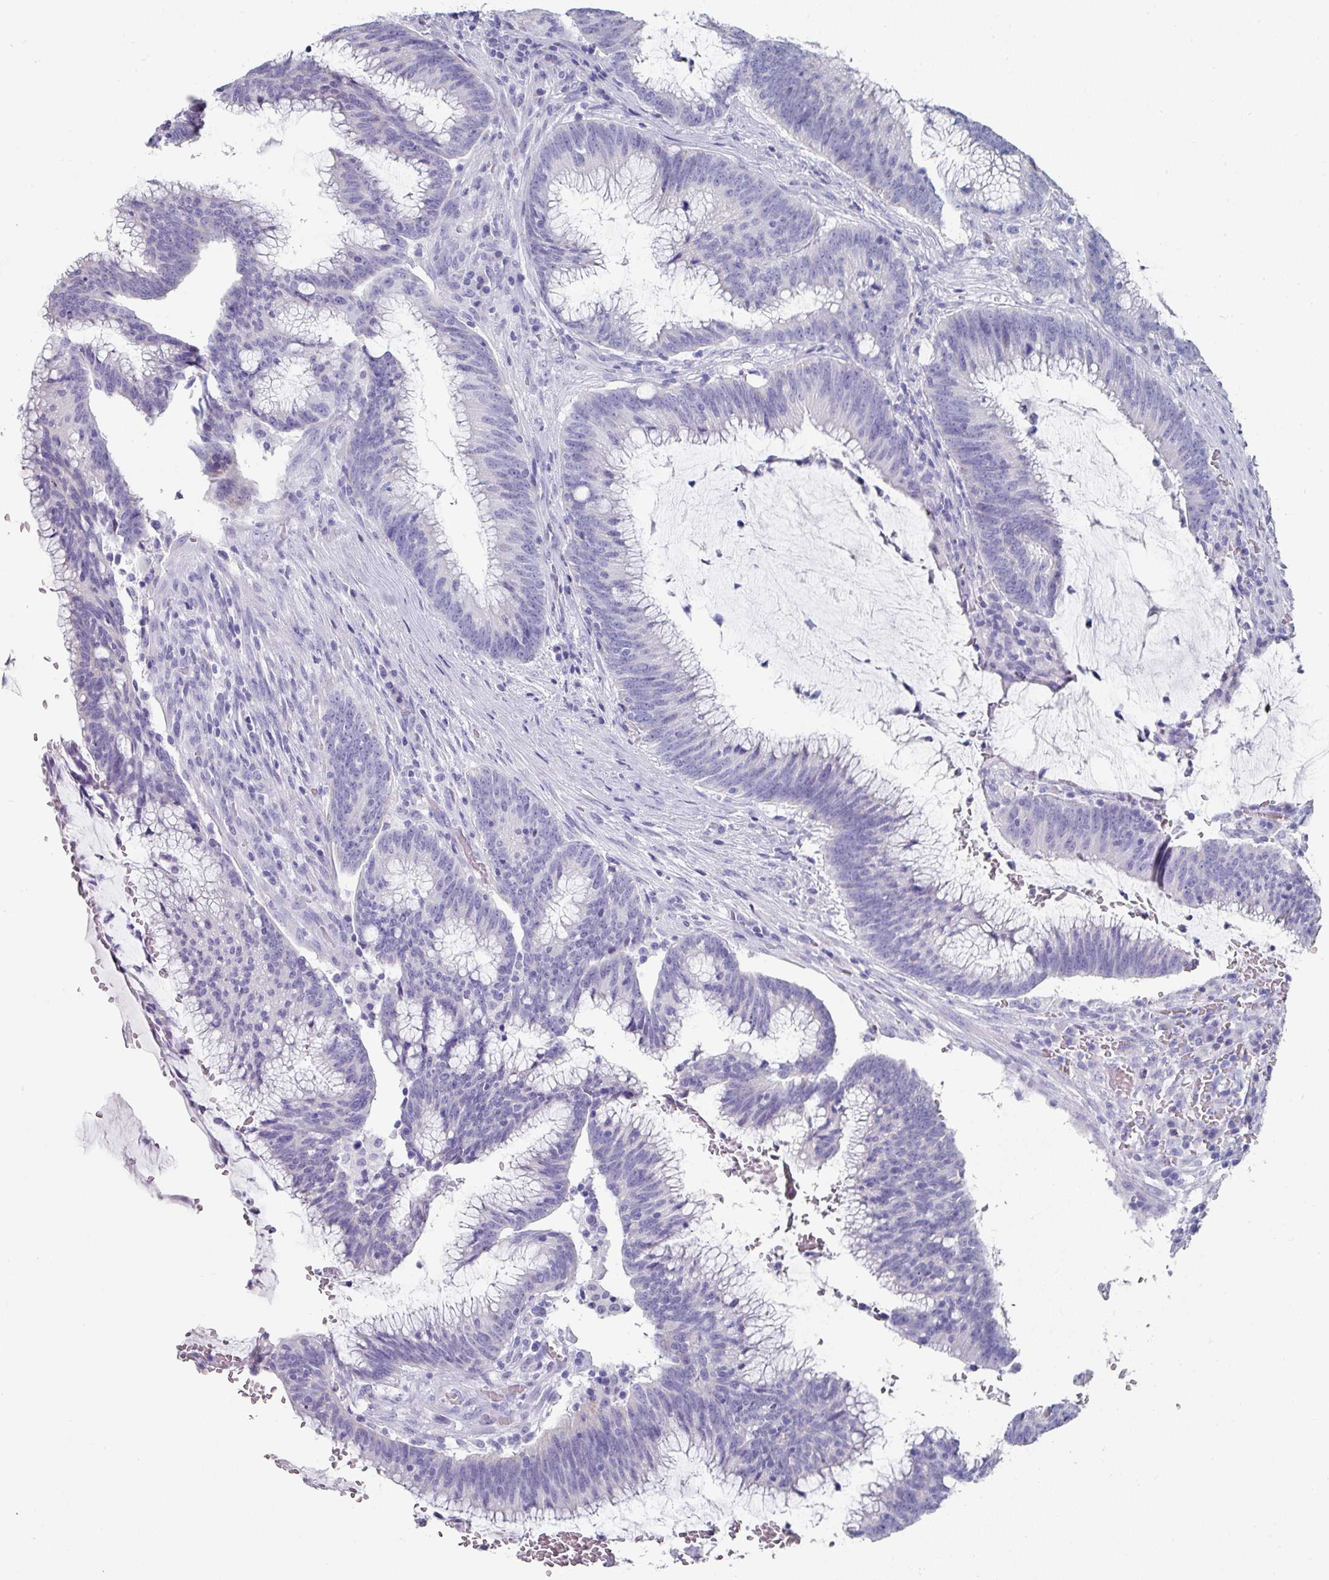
{"staining": {"intensity": "negative", "quantity": "none", "location": "none"}, "tissue": "colorectal cancer", "cell_type": "Tumor cells", "image_type": "cancer", "snomed": [{"axis": "morphology", "description": "Adenocarcinoma, NOS"}, {"axis": "topography", "description": "Rectum"}], "caption": "Immunohistochemistry micrograph of neoplastic tissue: colorectal cancer stained with DAB (3,3'-diaminobenzidine) demonstrates no significant protein positivity in tumor cells.", "gene": "SETBP1", "patient": {"sex": "female", "age": 77}}